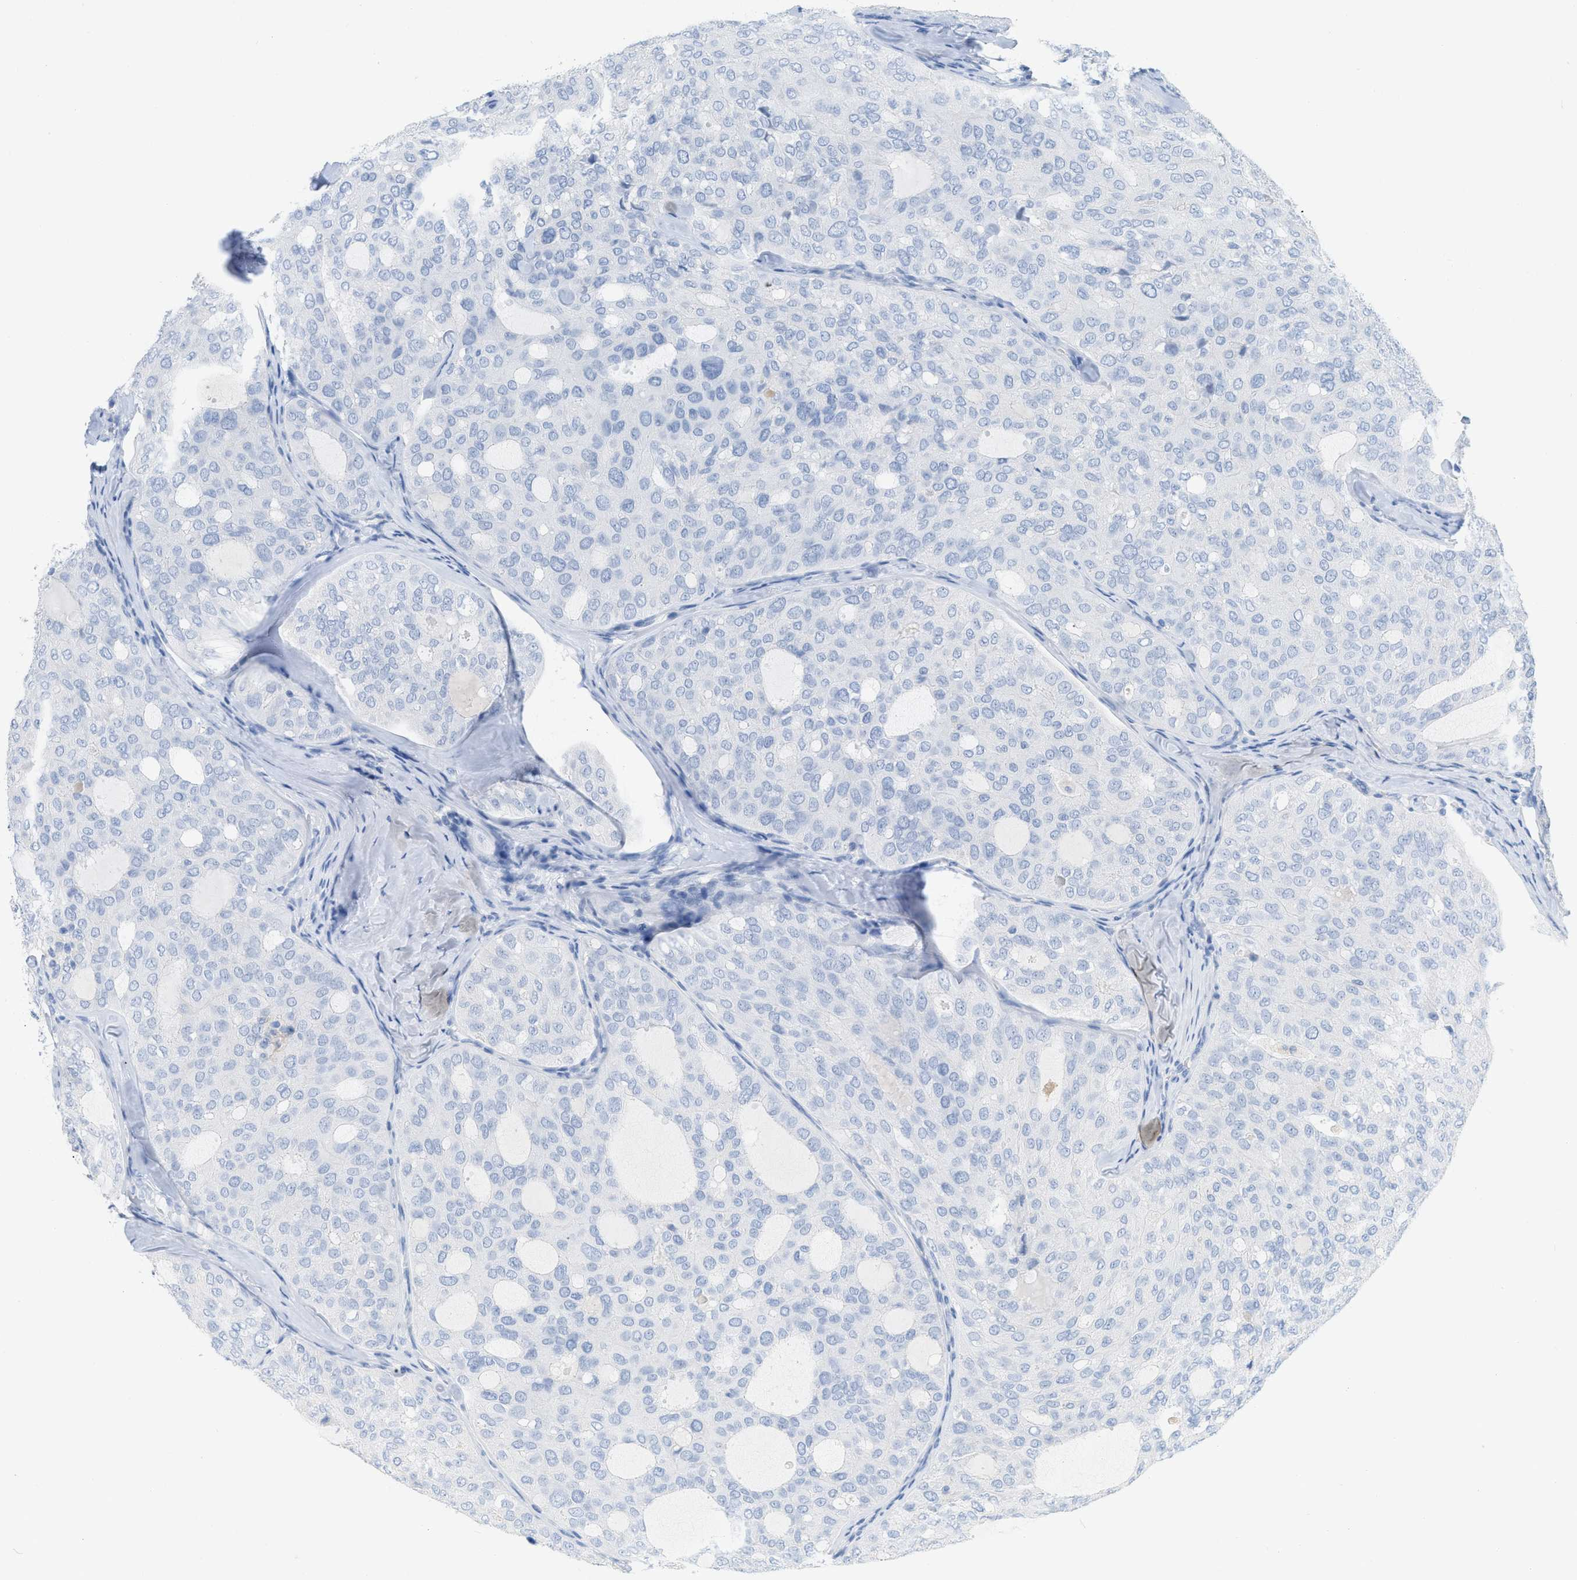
{"staining": {"intensity": "negative", "quantity": "none", "location": "none"}, "tissue": "thyroid cancer", "cell_type": "Tumor cells", "image_type": "cancer", "snomed": [{"axis": "morphology", "description": "Follicular adenoma carcinoma, NOS"}, {"axis": "topography", "description": "Thyroid gland"}], "caption": "Immunohistochemistry image of human thyroid cancer stained for a protein (brown), which reveals no expression in tumor cells.", "gene": "PAPPA", "patient": {"sex": "male", "age": 75}}